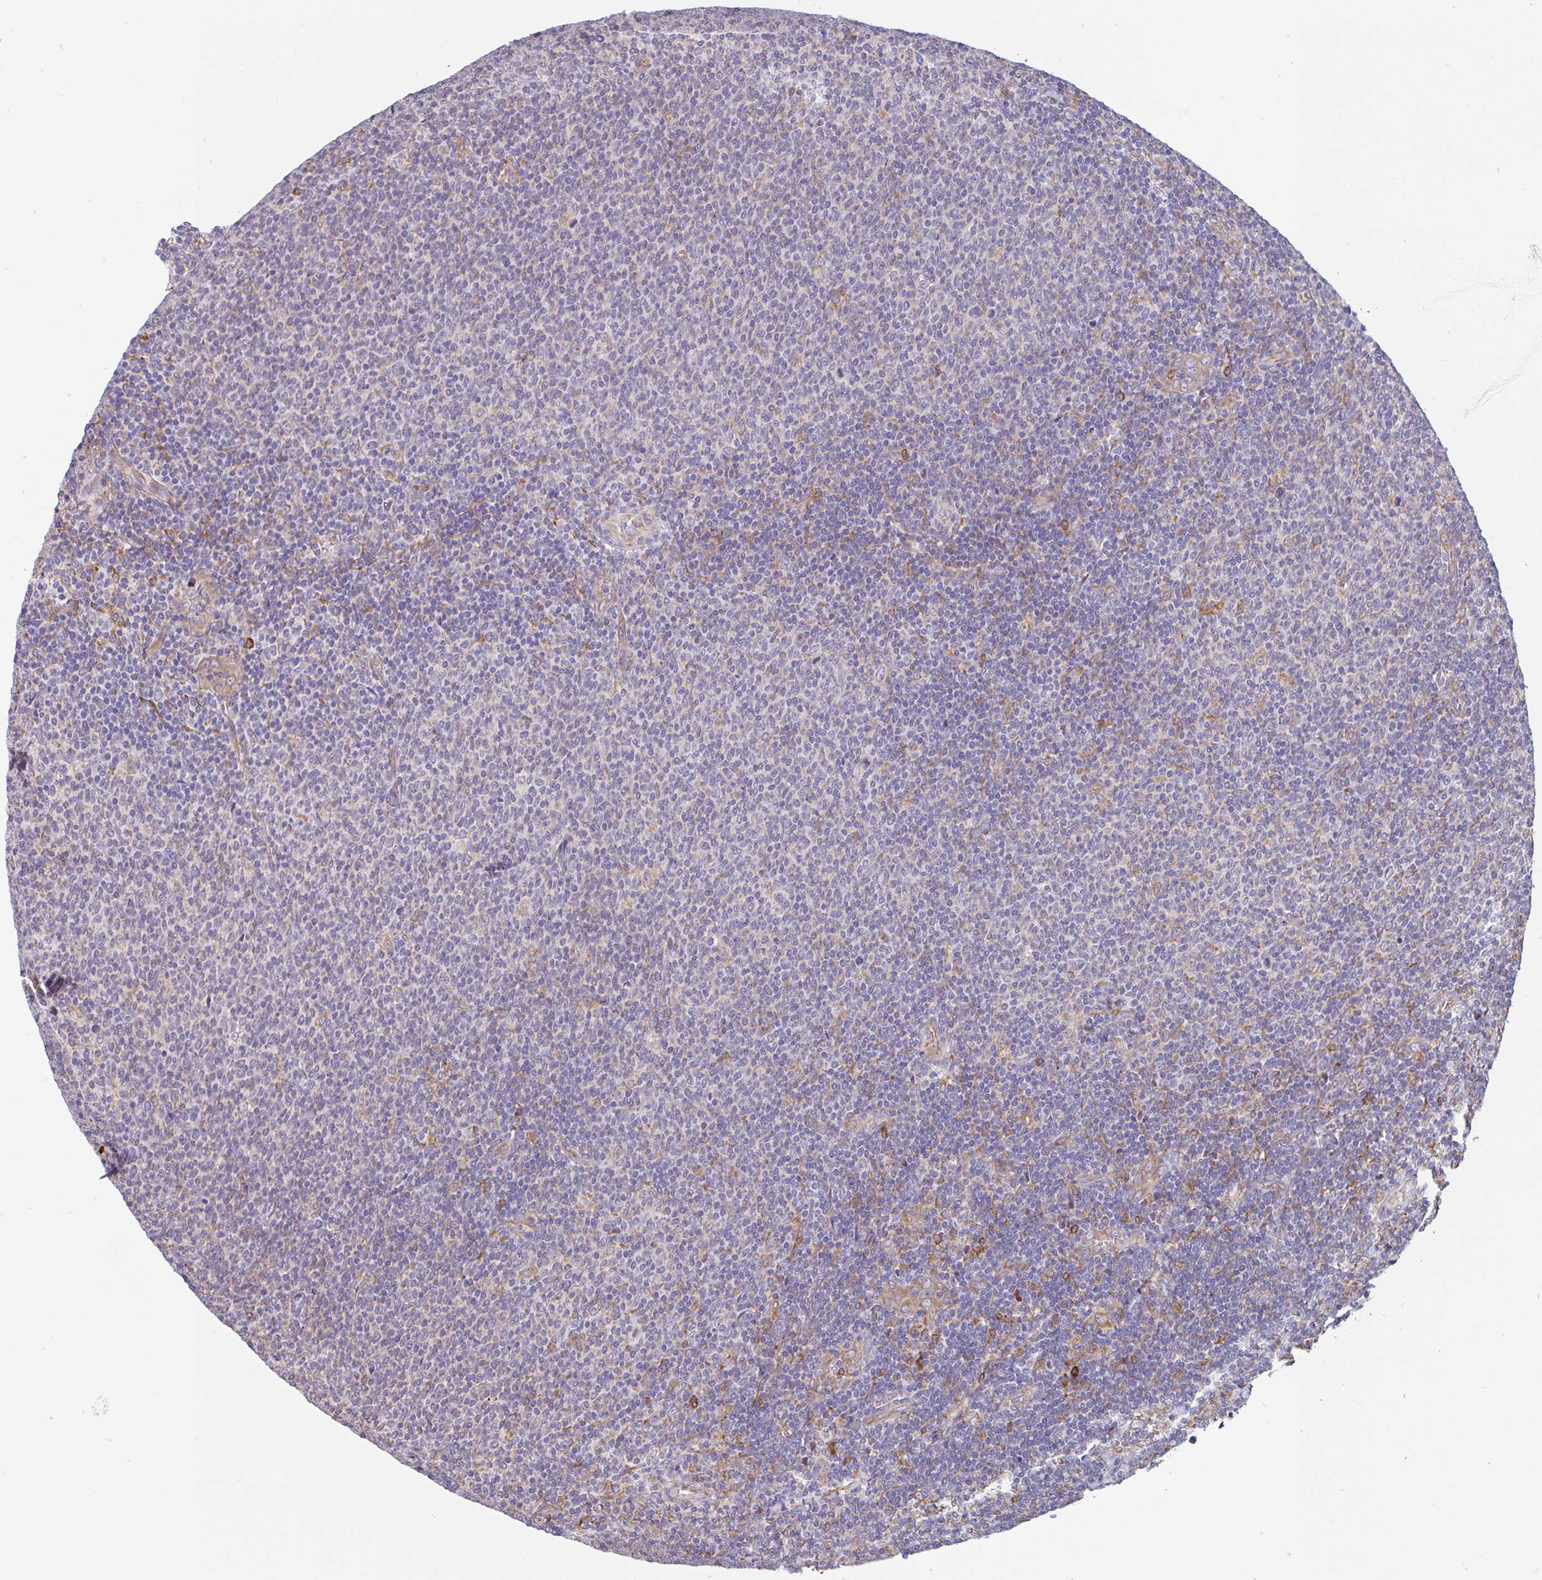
{"staining": {"intensity": "negative", "quantity": "none", "location": "none"}, "tissue": "lymphoma", "cell_type": "Tumor cells", "image_type": "cancer", "snomed": [{"axis": "morphology", "description": "Malignant lymphoma, non-Hodgkin's type, Low grade"}, {"axis": "topography", "description": "Lymph node"}], "caption": "Immunohistochemistry image of human lymphoma stained for a protein (brown), which shows no expression in tumor cells. Nuclei are stained in blue.", "gene": "EML5", "patient": {"sex": "male", "age": 52}}